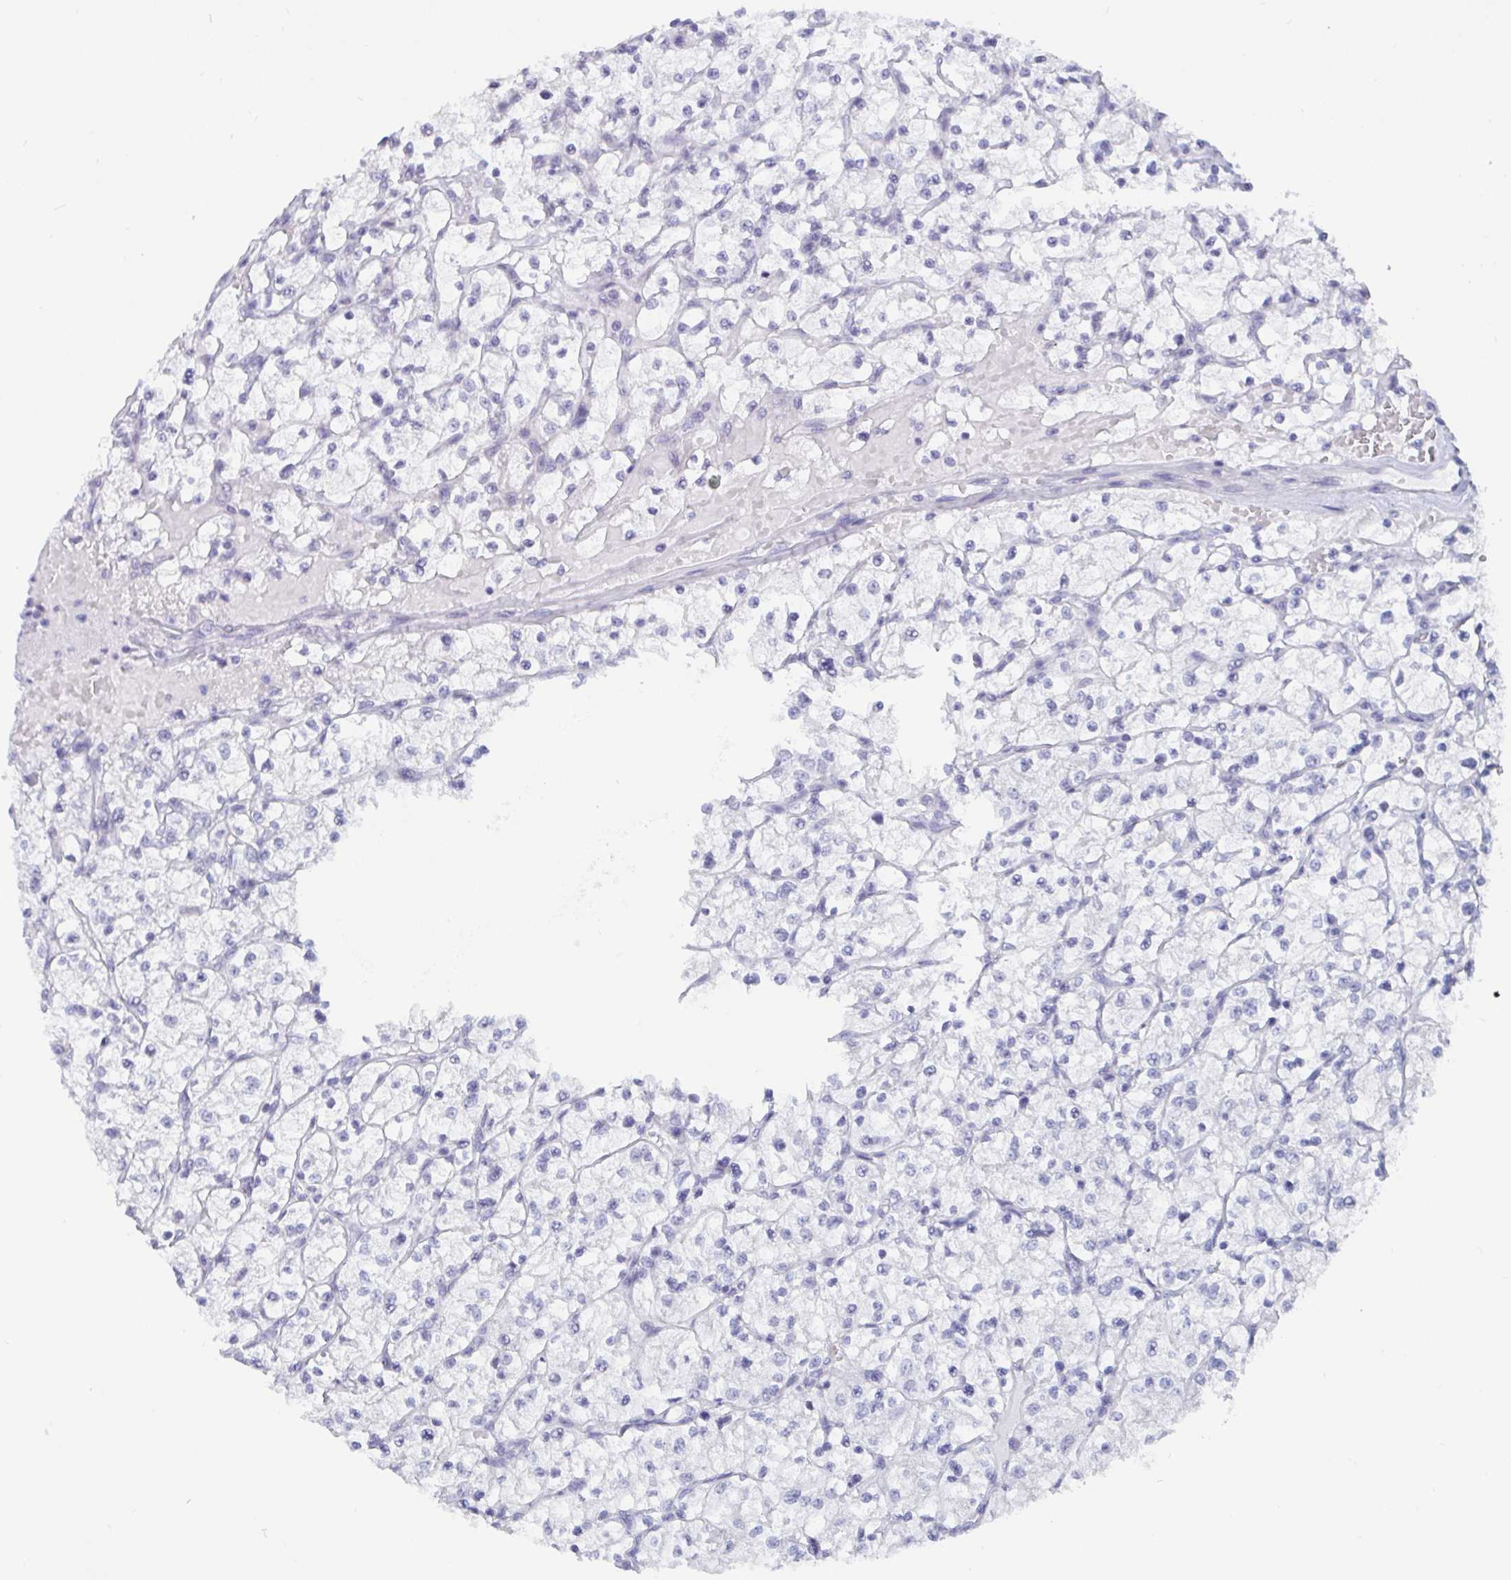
{"staining": {"intensity": "negative", "quantity": "none", "location": "none"}, "tissue": "renal cancer", "cell_type": "Tumor cells", "image_type": "cancer", "snomed": [{"axis": "morphology", "description": "Adenocarcinoma, NOS"}, {"axis": "topography", "description": "Kidney"}], "caption": "This is a photomicrograph of IHC staining of adenocarcinoma (renal), which shows no staining in tumor cells.", "gene": "BMAL2", "patient": {"sex": "female", "age": 64}}